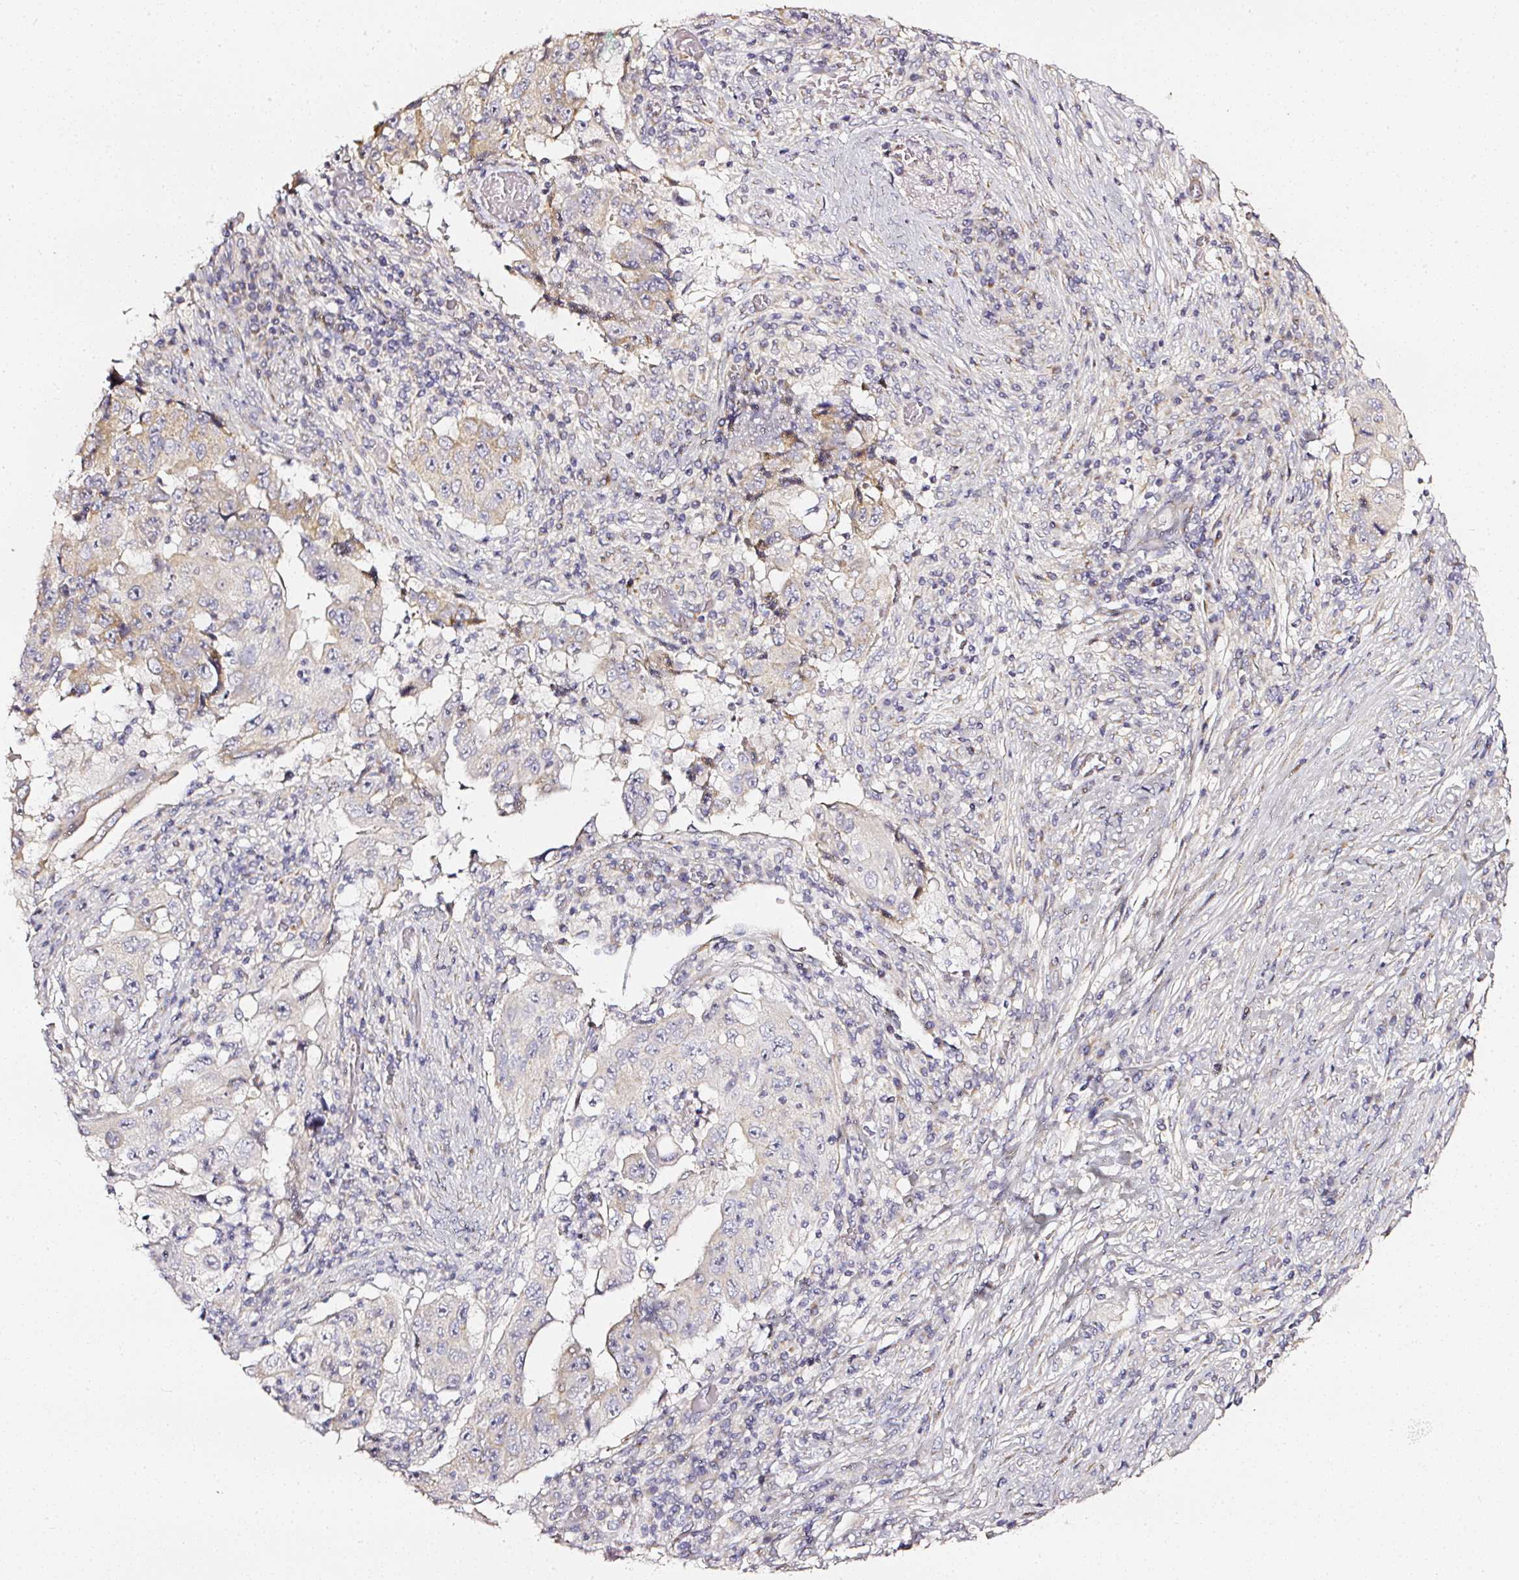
{"staining": {"intensity": "negative", "quantity": "none", "location": "none"}, "tissue": "lung cancer", "cell_type": "Tumor cells", "image_type": "cancer", "snomed": [{"axis": "morphology", "description": "Squamous cell carcinoma, NOS"}, {"axis": "topography", "description": "Lung"}], "caption": "Immunohistochemistry image of neoplastic tissue: squamous cell carcinoma (lung) stained with DAB shows no significant protein positivity in tumor cells.", "gene": "NTRK1", "patient": {"sex": "male", "age": 64}}